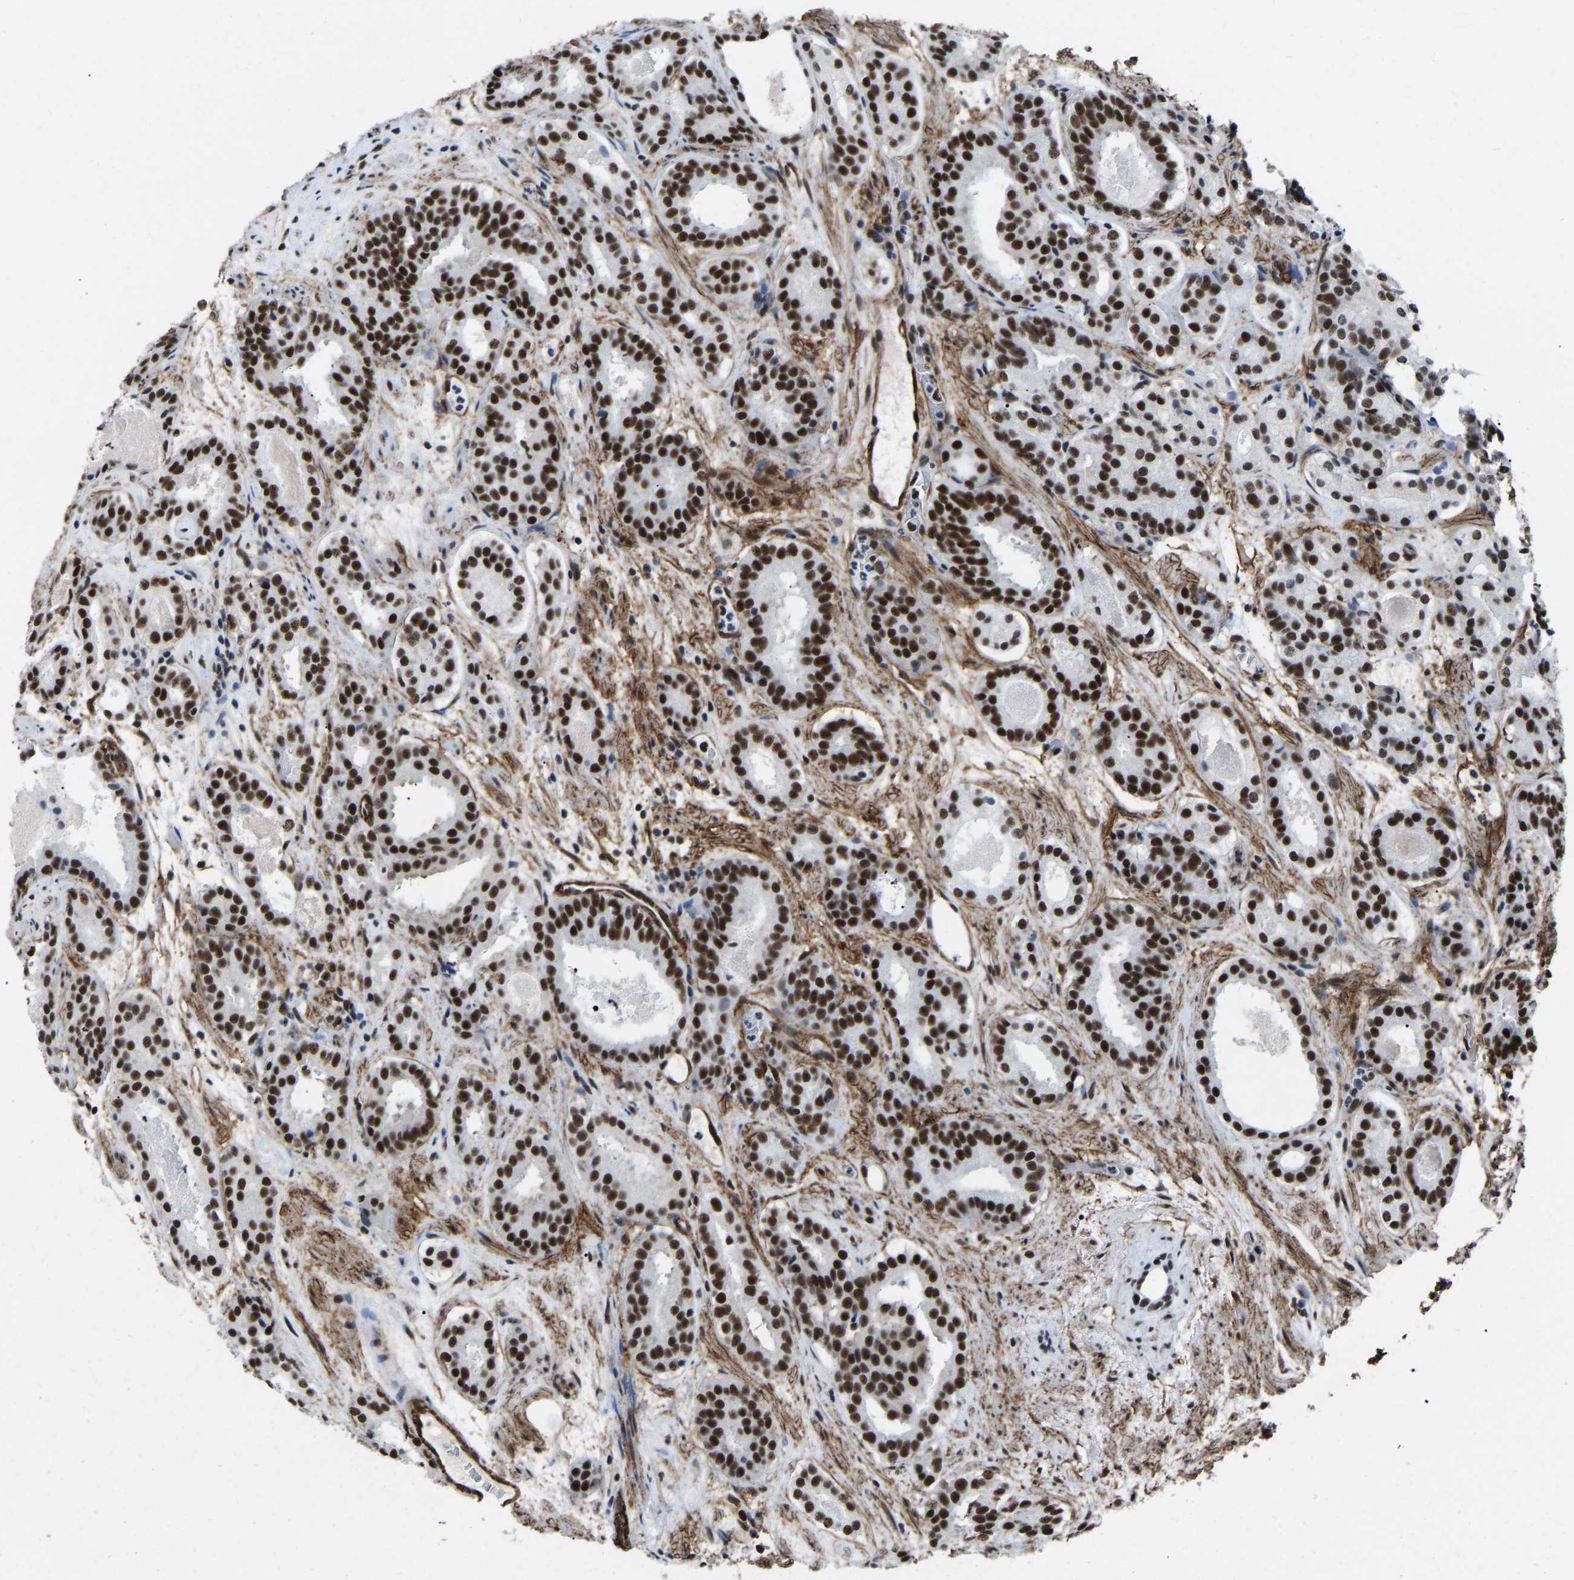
{"staining": {"intensity": "strong", "quantity": ">75%", "location": "nuclear"}, "tissue": "prostate cancer", "cell_type": "Tumor cells", "image_type": "cancer", "snomed": [{"axis": "morphology", "description": "Adenocarcinoma, Low grade"}, {"axis": "topography", "description": "Prostate"}], "caption": "Immunohistochemical staining of human prostate adenocarcinoma (low-grade) exhibits high levels of strong nuclear protein positivity in about >75% of tumor cells. Using DAB (brown) and hematoxylin (blue) stains, captured at high magnification using brightfield microscopy.", "gene": "DDX5", "patient": {"sex": "male", "age": 69}}